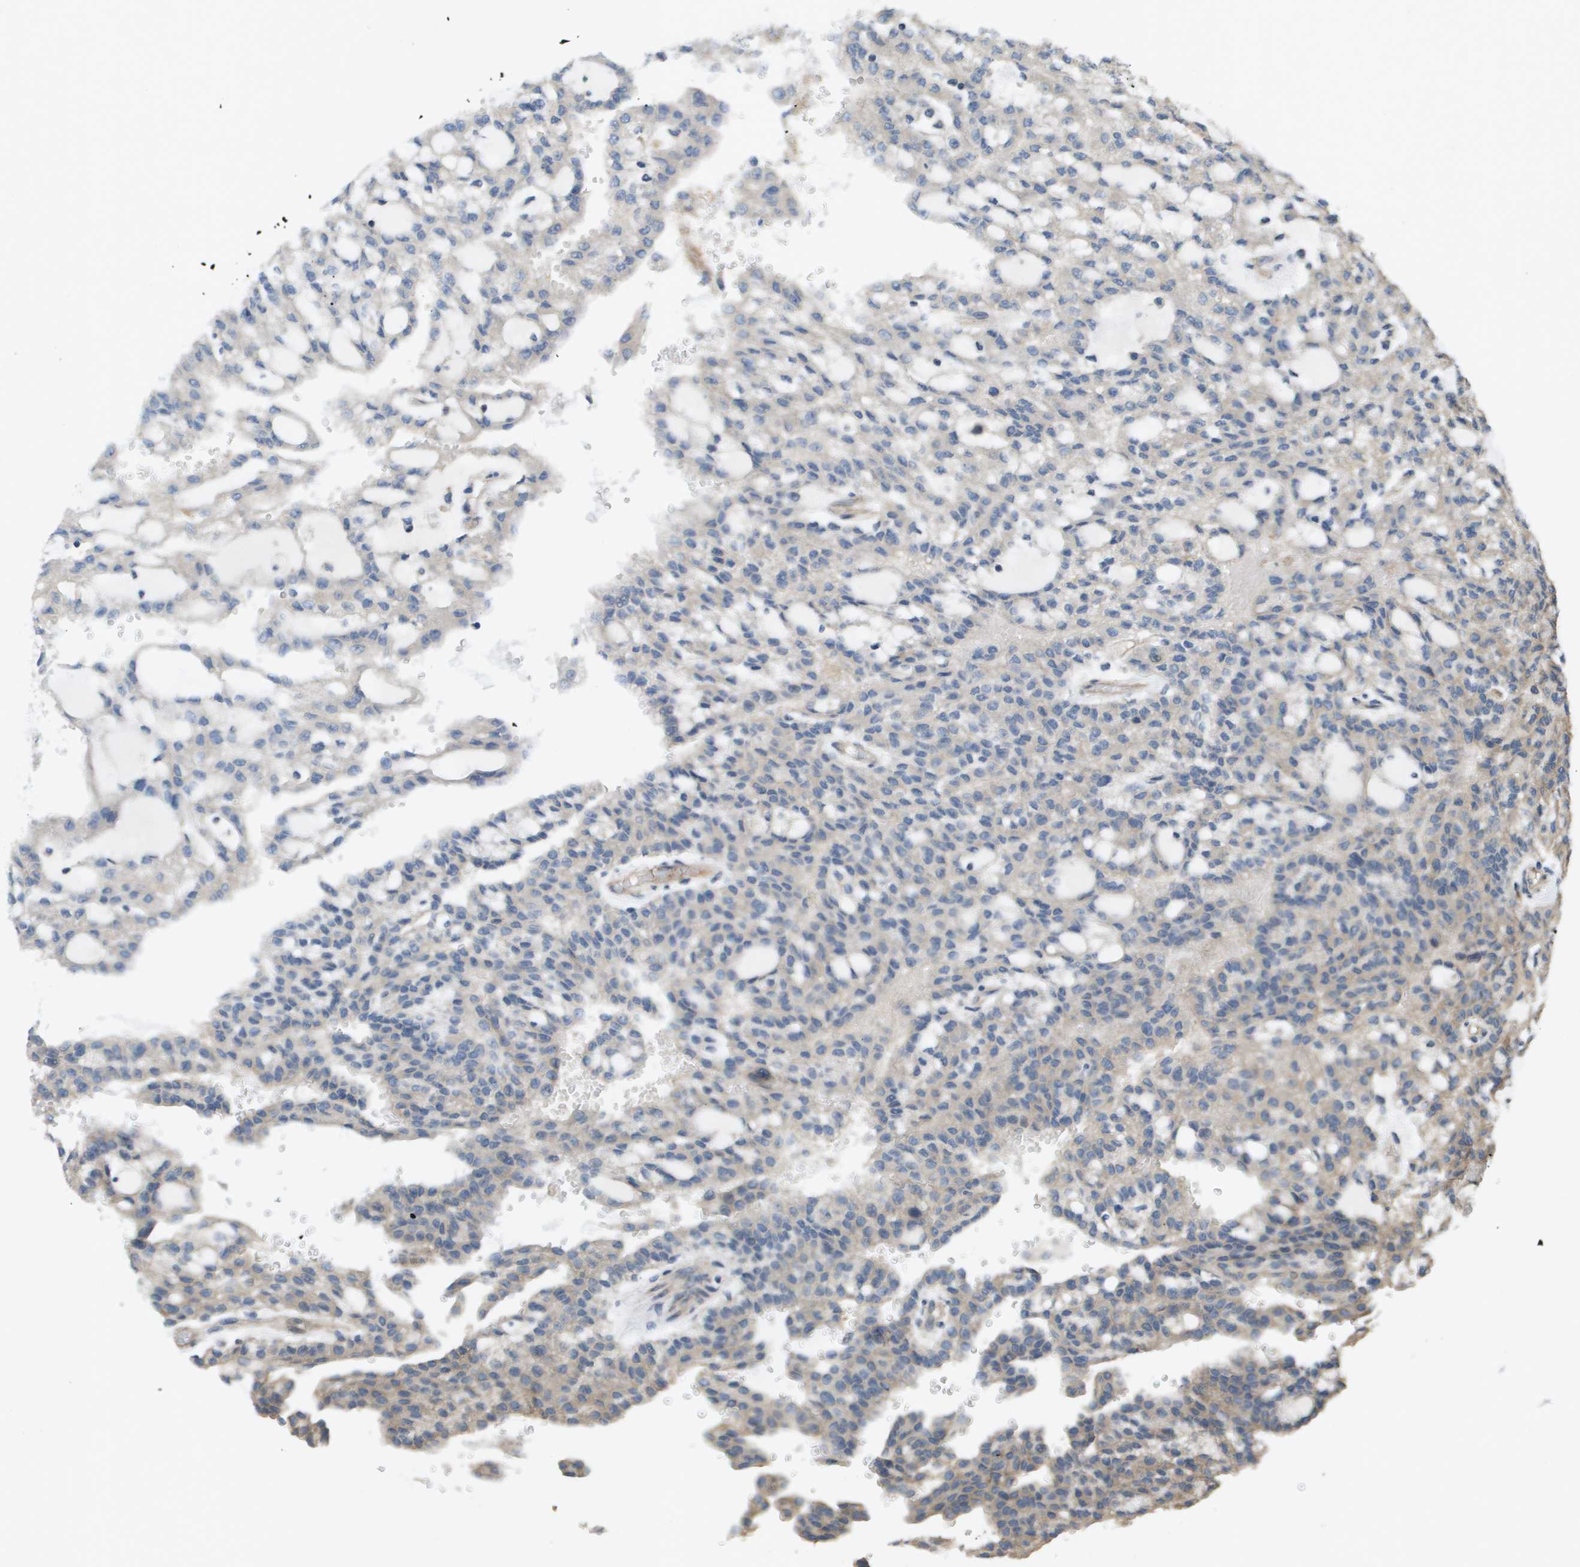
{"staining": {"intensity": "weak", "quantity": "<25%", "location": "cytoplasmic/membranous"}, "tissue": "renal cancer", "cell_type": "Tumor cells", "image_type": "cancer", "snomed": [{"axis": "morphology", "description": "Adenocarcinoma, NOS"}, {"axis": "topography", "description": "Kidney"}], "caption": "Photomicrograph shows no protein positivity in tumor cells of renal adenocarcinoma tissue.", "gene": "KRT23", "patient": {"sex": "male", "age": 63}}